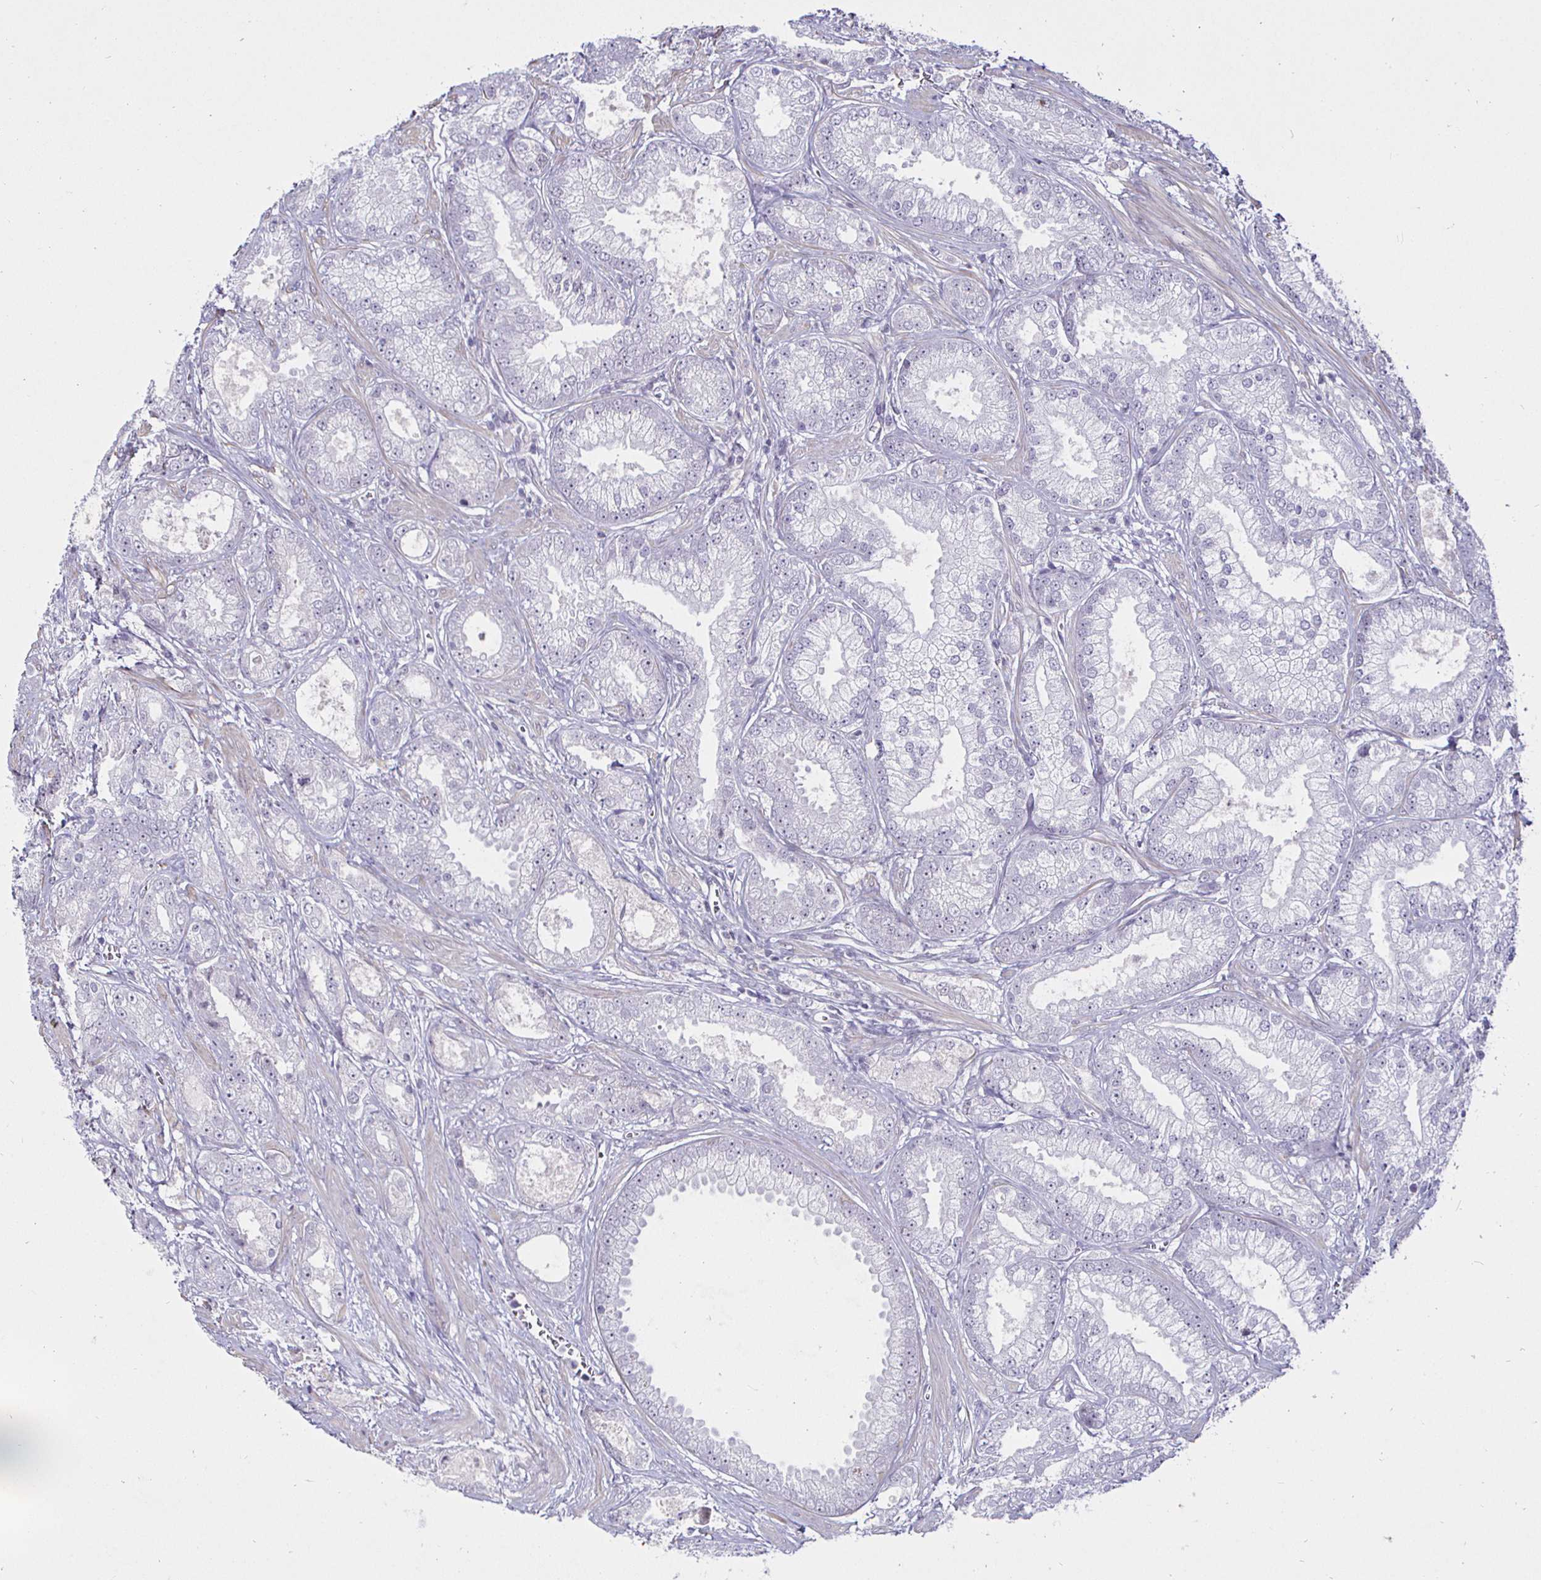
{"staining": {"intensity": "negative", "quantity": "none", "location": "none"}, "tissue": "prostate cancer", "cell_type": "Tumor cells", "image_type": "cancer", "snomed": [{"axis": "morphology", "description": "Adenocarcinoma, High grade"}, {"axis": "topography", "description": "Prostate"}], "caption": "Adenocarcinoma (high-grade) (prostate) was stained to show a protein in brown. There is no significant expression in tumor cells.", "gene": "MLH1", "patient": {"sex": "male", "age": 67}}